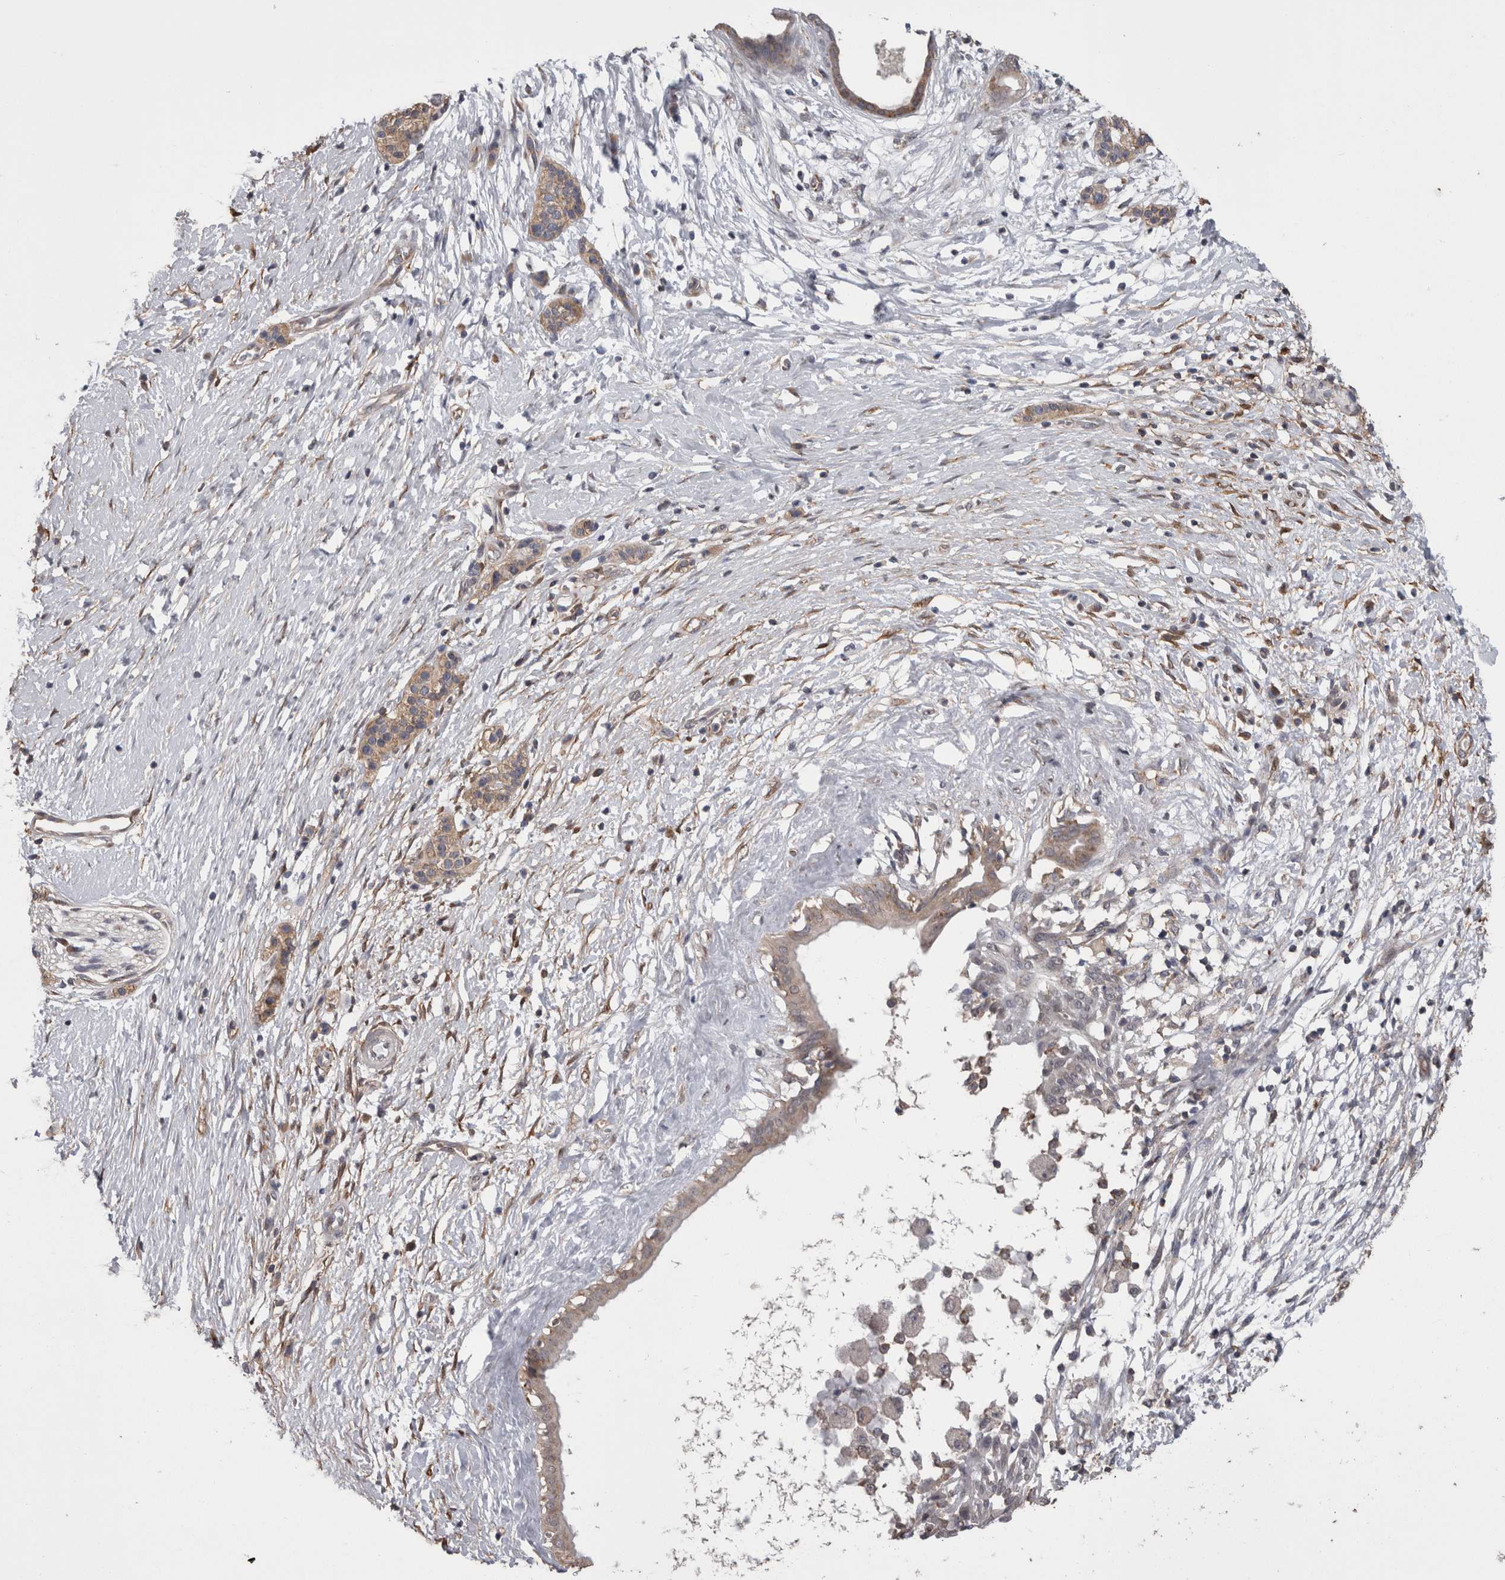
{"staining": {"intensity": "weak", "quantity": ">75%", "location": "cytoplasmic/membranous"}, "tissue": "pancreatic cancer", "cell_type": "Tumor cells", "image_type": "cancer", "snomed": [{"axis": "morphology", "description": "Adenocarcinoma, NOS"}, {"axis": "topography", "description": "Pancreas"}], "caption": "Brown immunohistochemical staining in human pancreatic adenocarcinoma displays weak cytoplasmic/membranous positivity in approximately >75% of tumor cells.", "gene": "DDX6", "patient": {"sex": "male", "age": 50}}